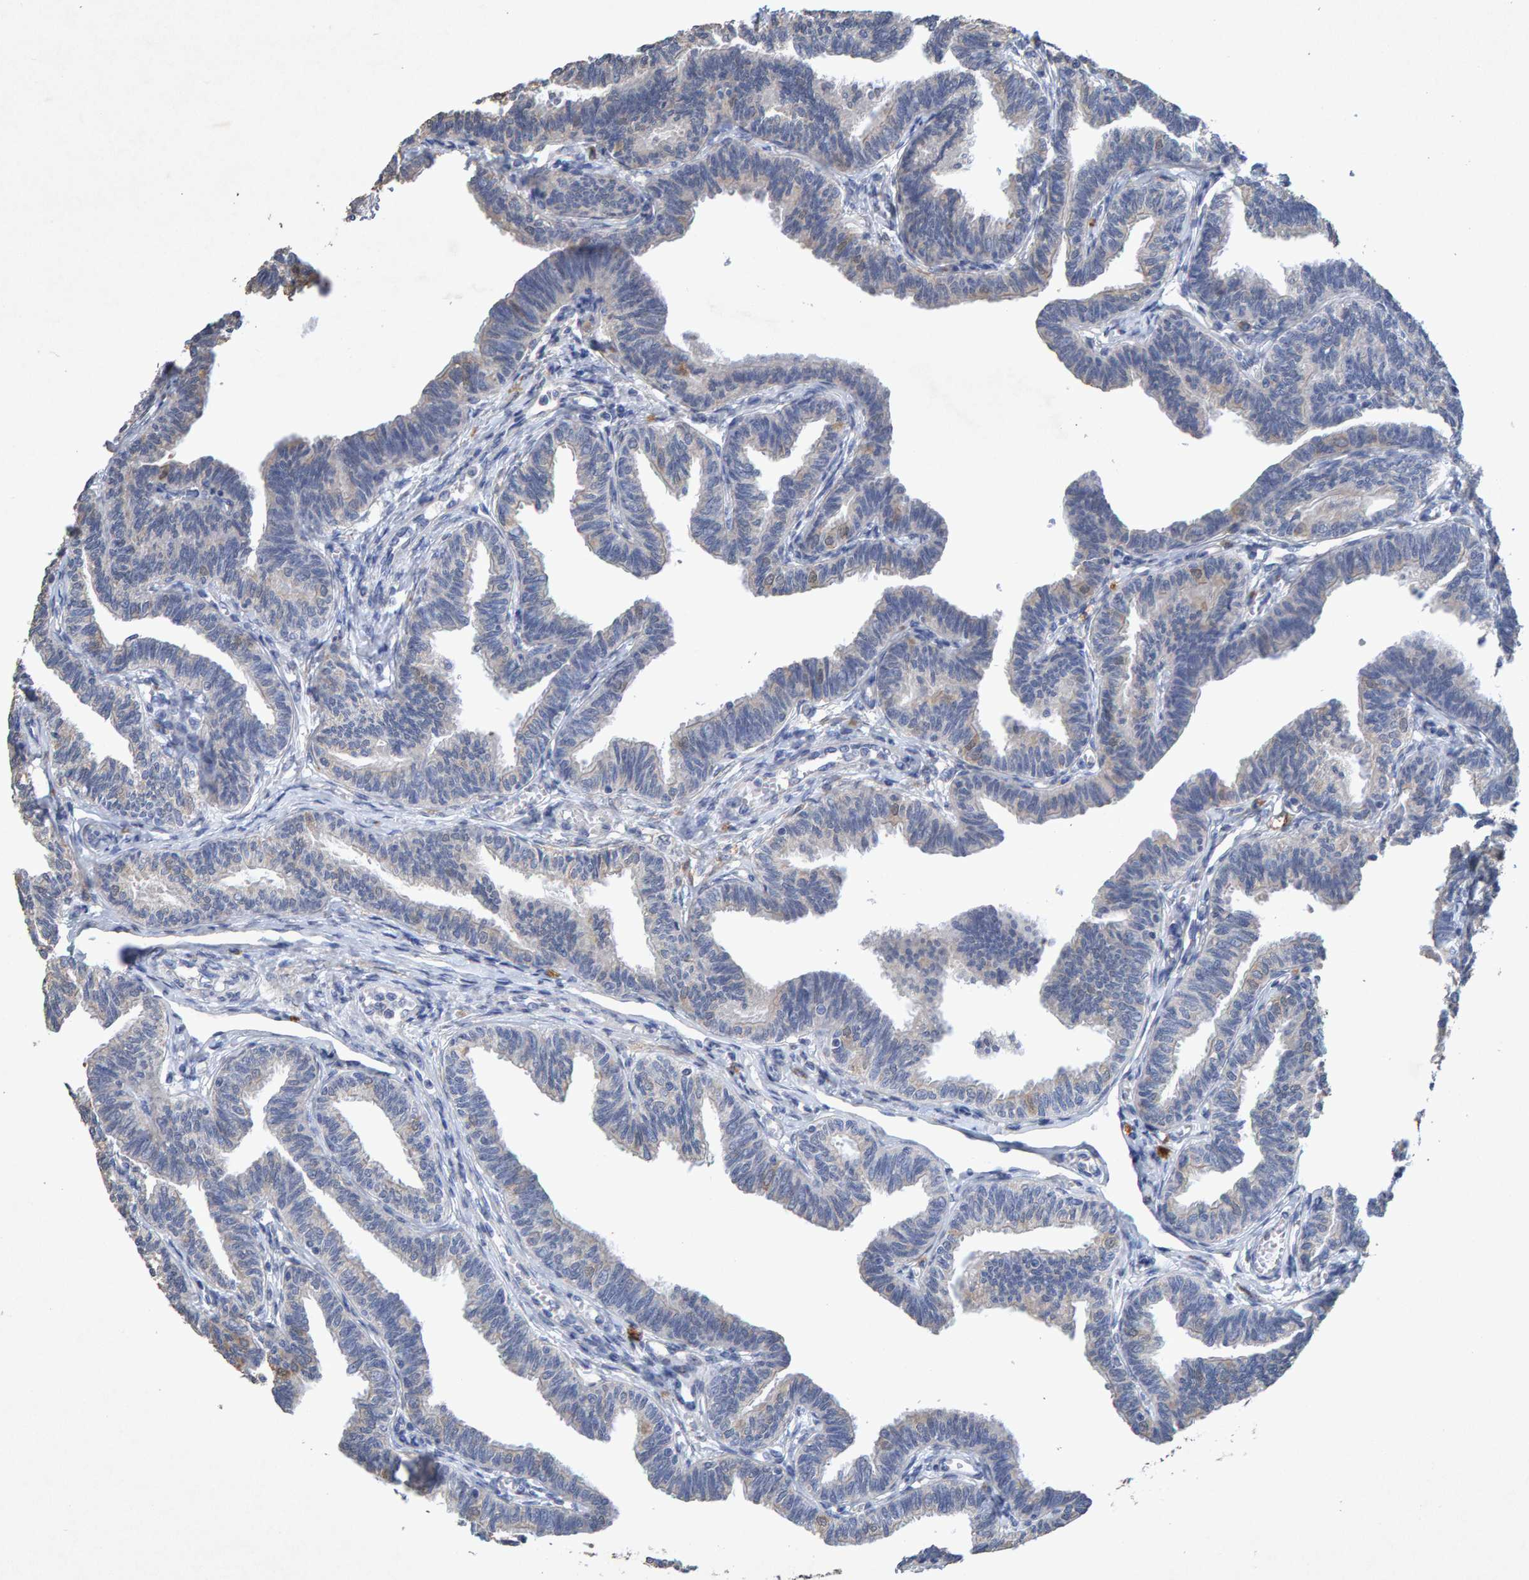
{"staining": {"intensity": "negative", "quantity": "none", "location": "none"}, "tissue": "fallopian tube", "cell_type": "Glandular cells", "image_type": "normal", "snomed": [{"axis": "morphology", "description": "Normal tissue, NOS"}, {"axis": "topography", "description": "Fallopian tube"}, {"axis": "topography", "description": "Ovary"}], "caption": "Protein analysis of unremarkable fallopian tube shows no significant staining in glandular cells.", "gene": "CTH", "patient": {"sex": "female", "age": 23}}